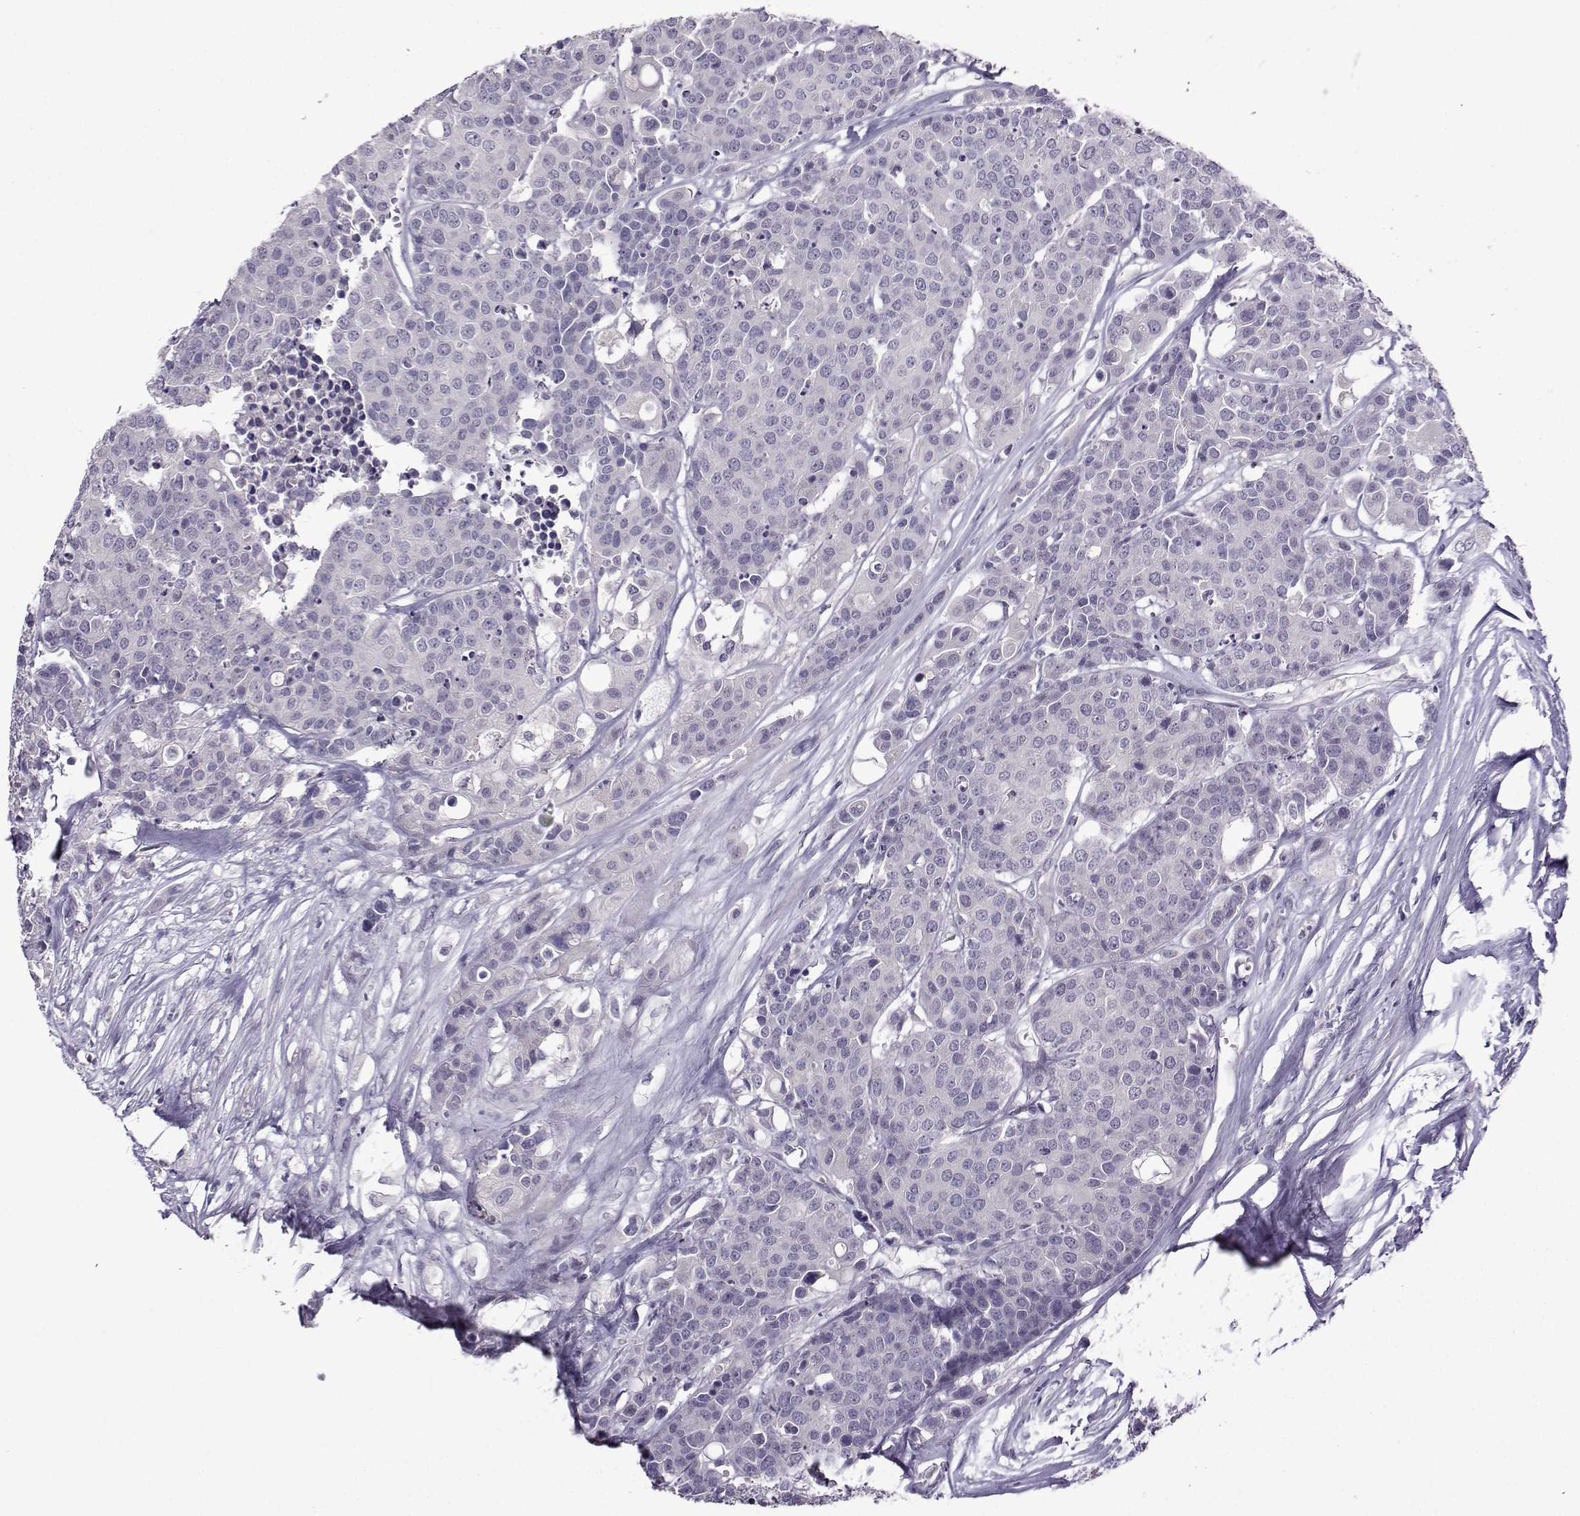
{"staining": {"intensity": "negative", "quantity": "none", "location": "none"}, "tissue": "carcinoid", "cell_type": "Tumor cells", "image_type": "cancer", "snomed": [{"axis": "morphology", "description": "Carcinoid, malignant, NOS"}, {"axis": "topography", "description": "Colon"}], "caption": "DAB (3,3'-diaminobenzidine) immunohistochemical staining of carcinoid (malignant) displays no significant positivity in tumor cells.", "gene": "CRYBB1", "patient": {"sex": "male", "age": 81}}